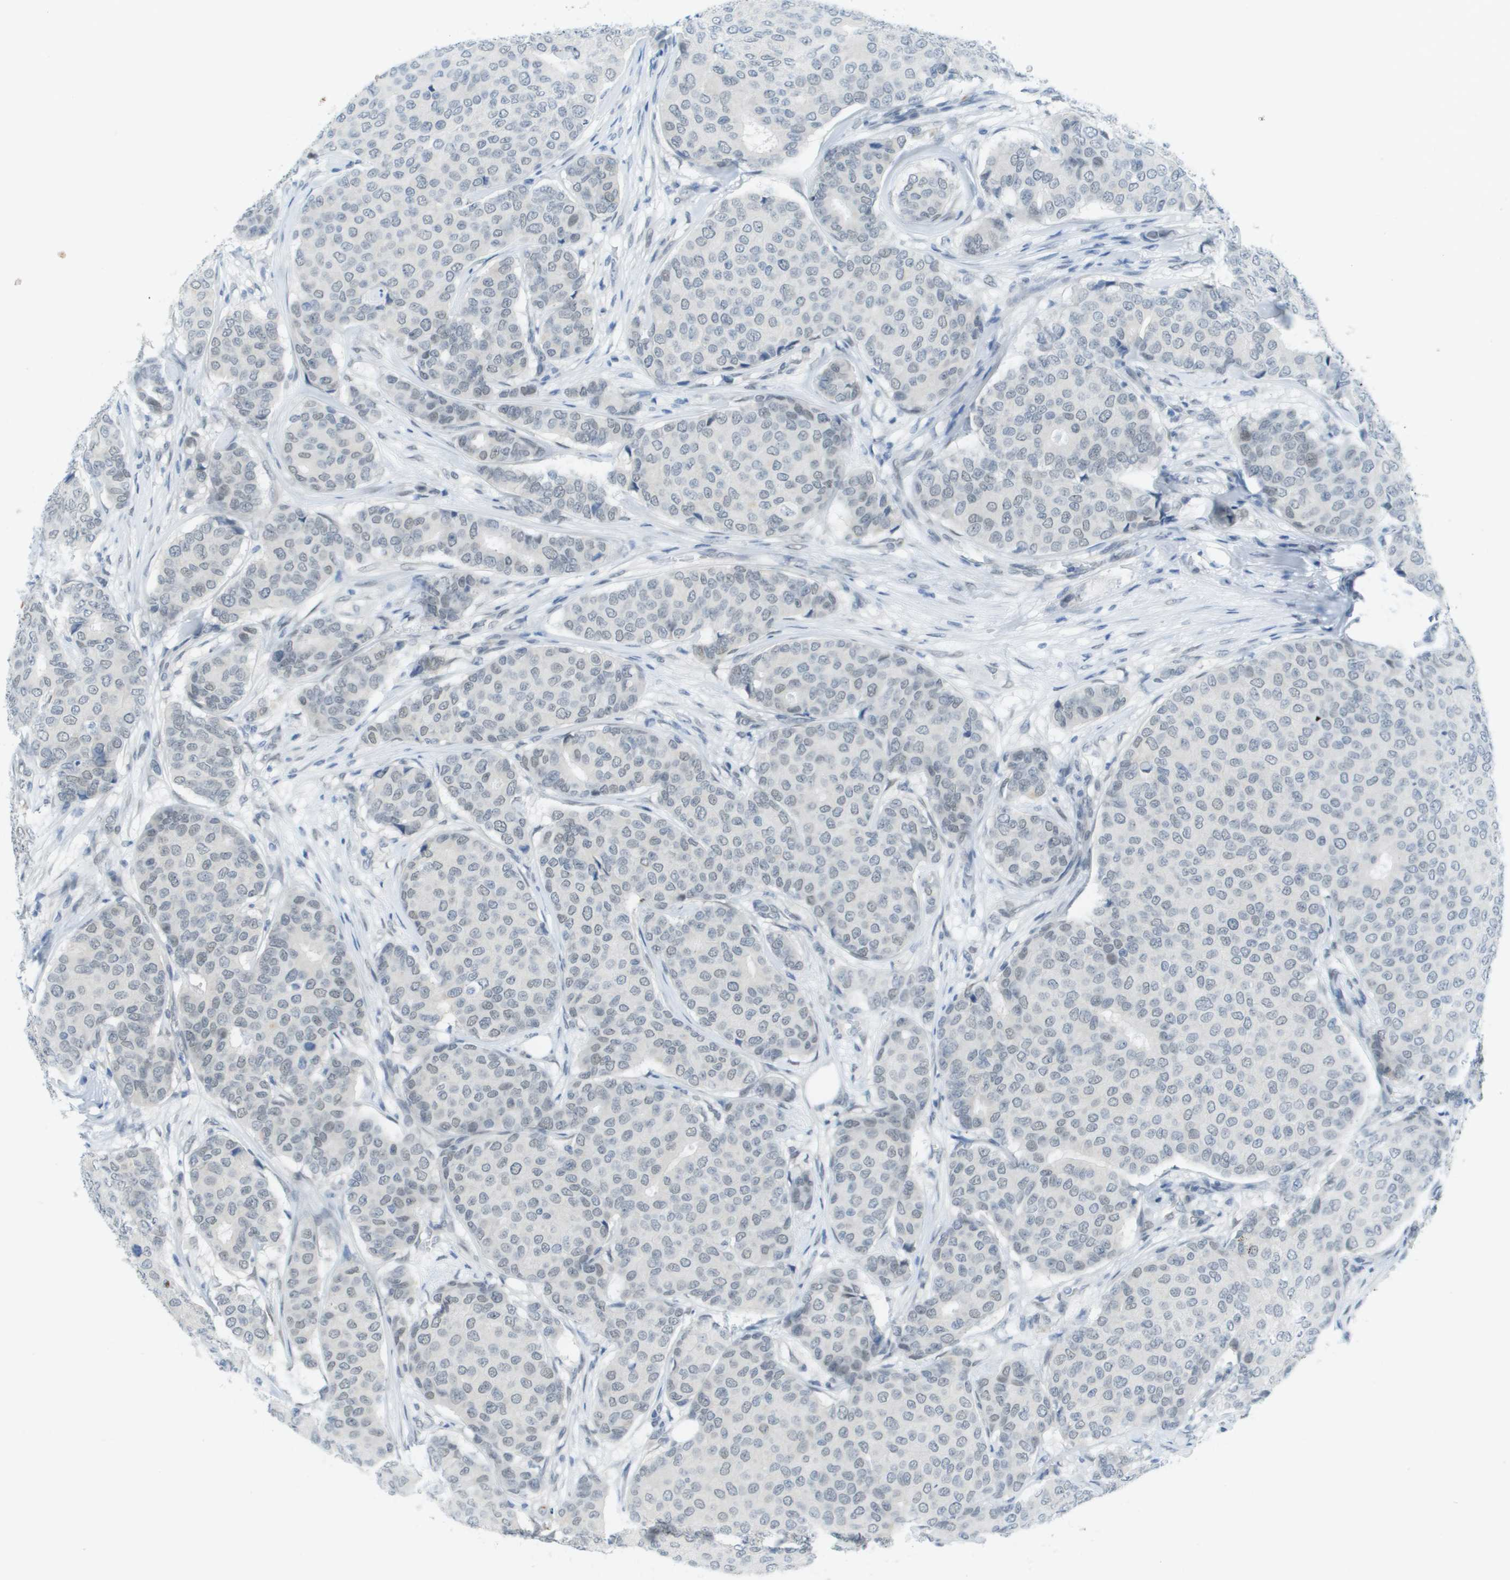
{"staining": {"intensity": "negative", "quantity": "none", "location": "none"}, "tissue": "breast cancer", "cell_type": "Tumor cells", "image_type": "cancer", "snomed": [{"axis": "morphology", "description": "Duct carcinoma"}, {"axis": "topography", "description": "Breast"}], "caption": "High power microscopy micrograph of an IHC micrograph of breast cancer, revealing no significant staining in tumor cells.", "gene": "ARID1B", "patient": {"sex": "female", "age": 75}}